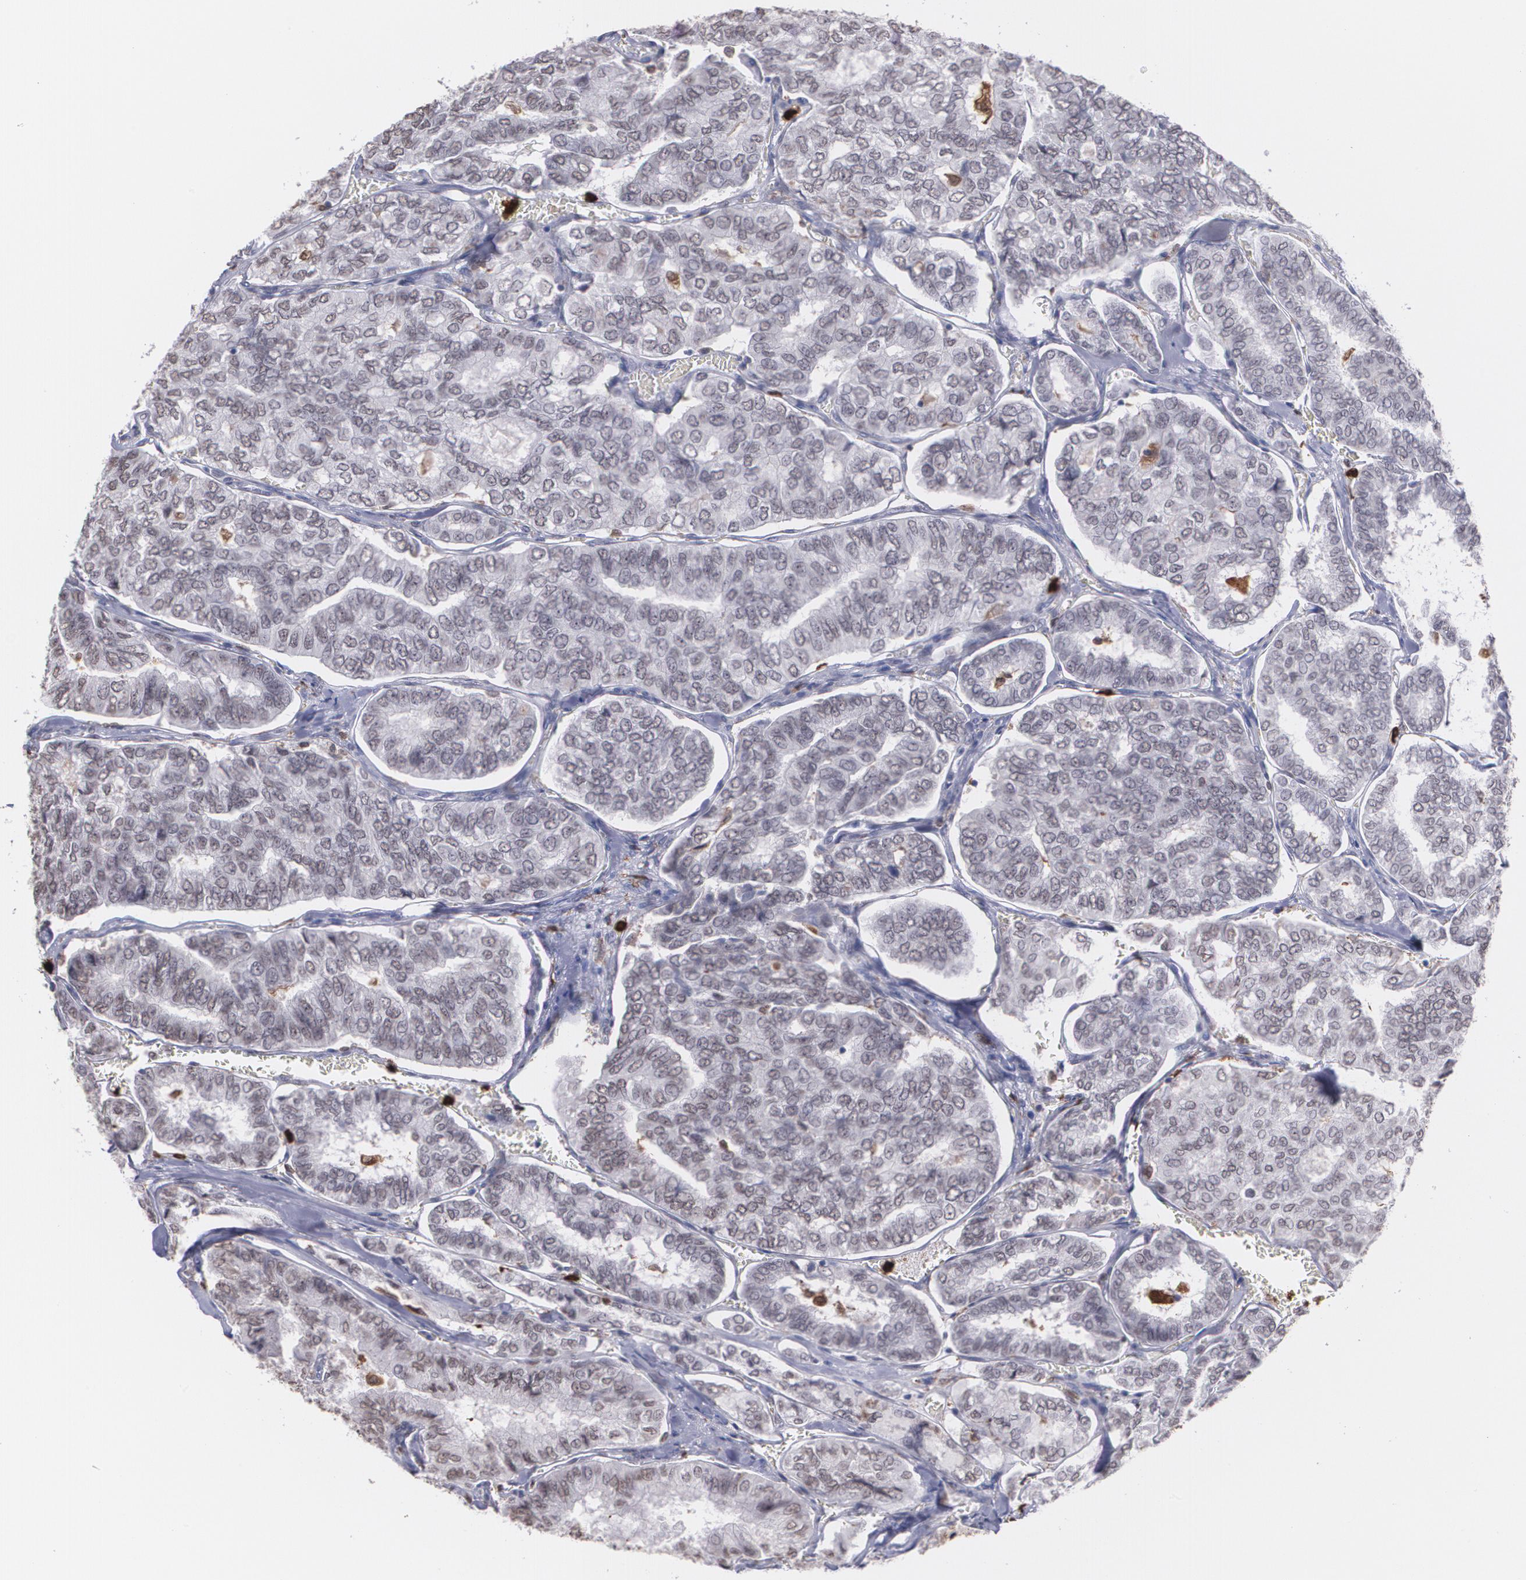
{"staining": {"intensity": "negative", "quantity": "none", "location": "none"}, "tissue": "thyroid cancer", "cell_type": "Tumor cells", "image_type": "cancer", "snomed": [{"axis": "morphology", "description": "Papillary adenocarcinoma, NOS"}, {"axis": "topography", "description": "Thyroid gland"}], "caption": "Tumor cells are negative for brown protein staining in papillary adenocarcinoma (thyroid). (Brightfield microscopy of DAB (3,3'-diaminobenzidine) immunohistochemistry at high magnification).", "gene": "NCF2", "patient": {"sex": "female", "age": 35}}